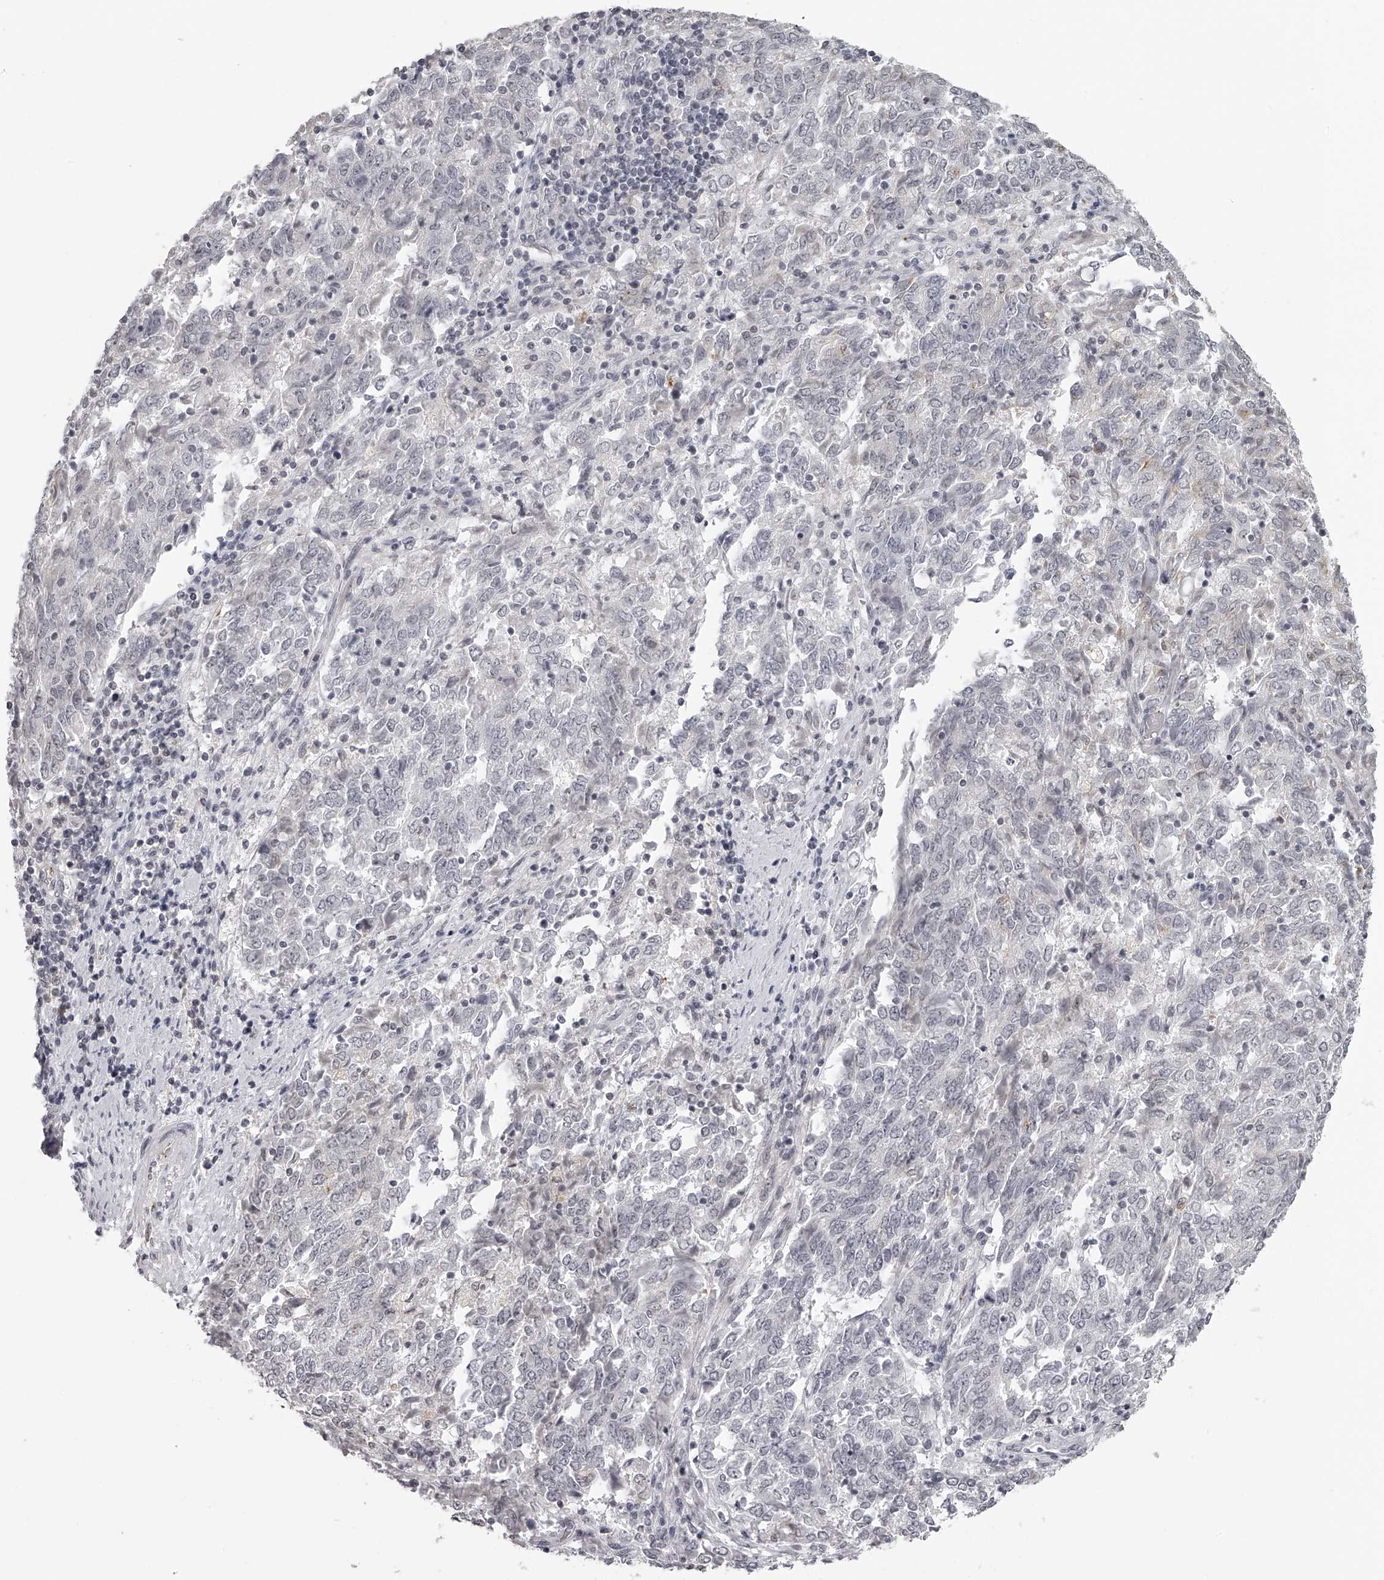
{"staining": {"intensity": "negative", "quantity": "none", "location": "none"}, "tissue": "endometrial cancer", "cell_type": "Tumor cells", "image_type": "cancer", "snomed": [{"axis": "morphology", "description": "Adenocarcinoma, NOS"}, {"axis": "topography", "description": "Endometrium"}], "caption": "Endometrial adenocarcinoma stained for a protein using IHC exhibits no positivity tumor cells.", "gene": "RNF220", "patient": {"sex": "female", "age": 80}}